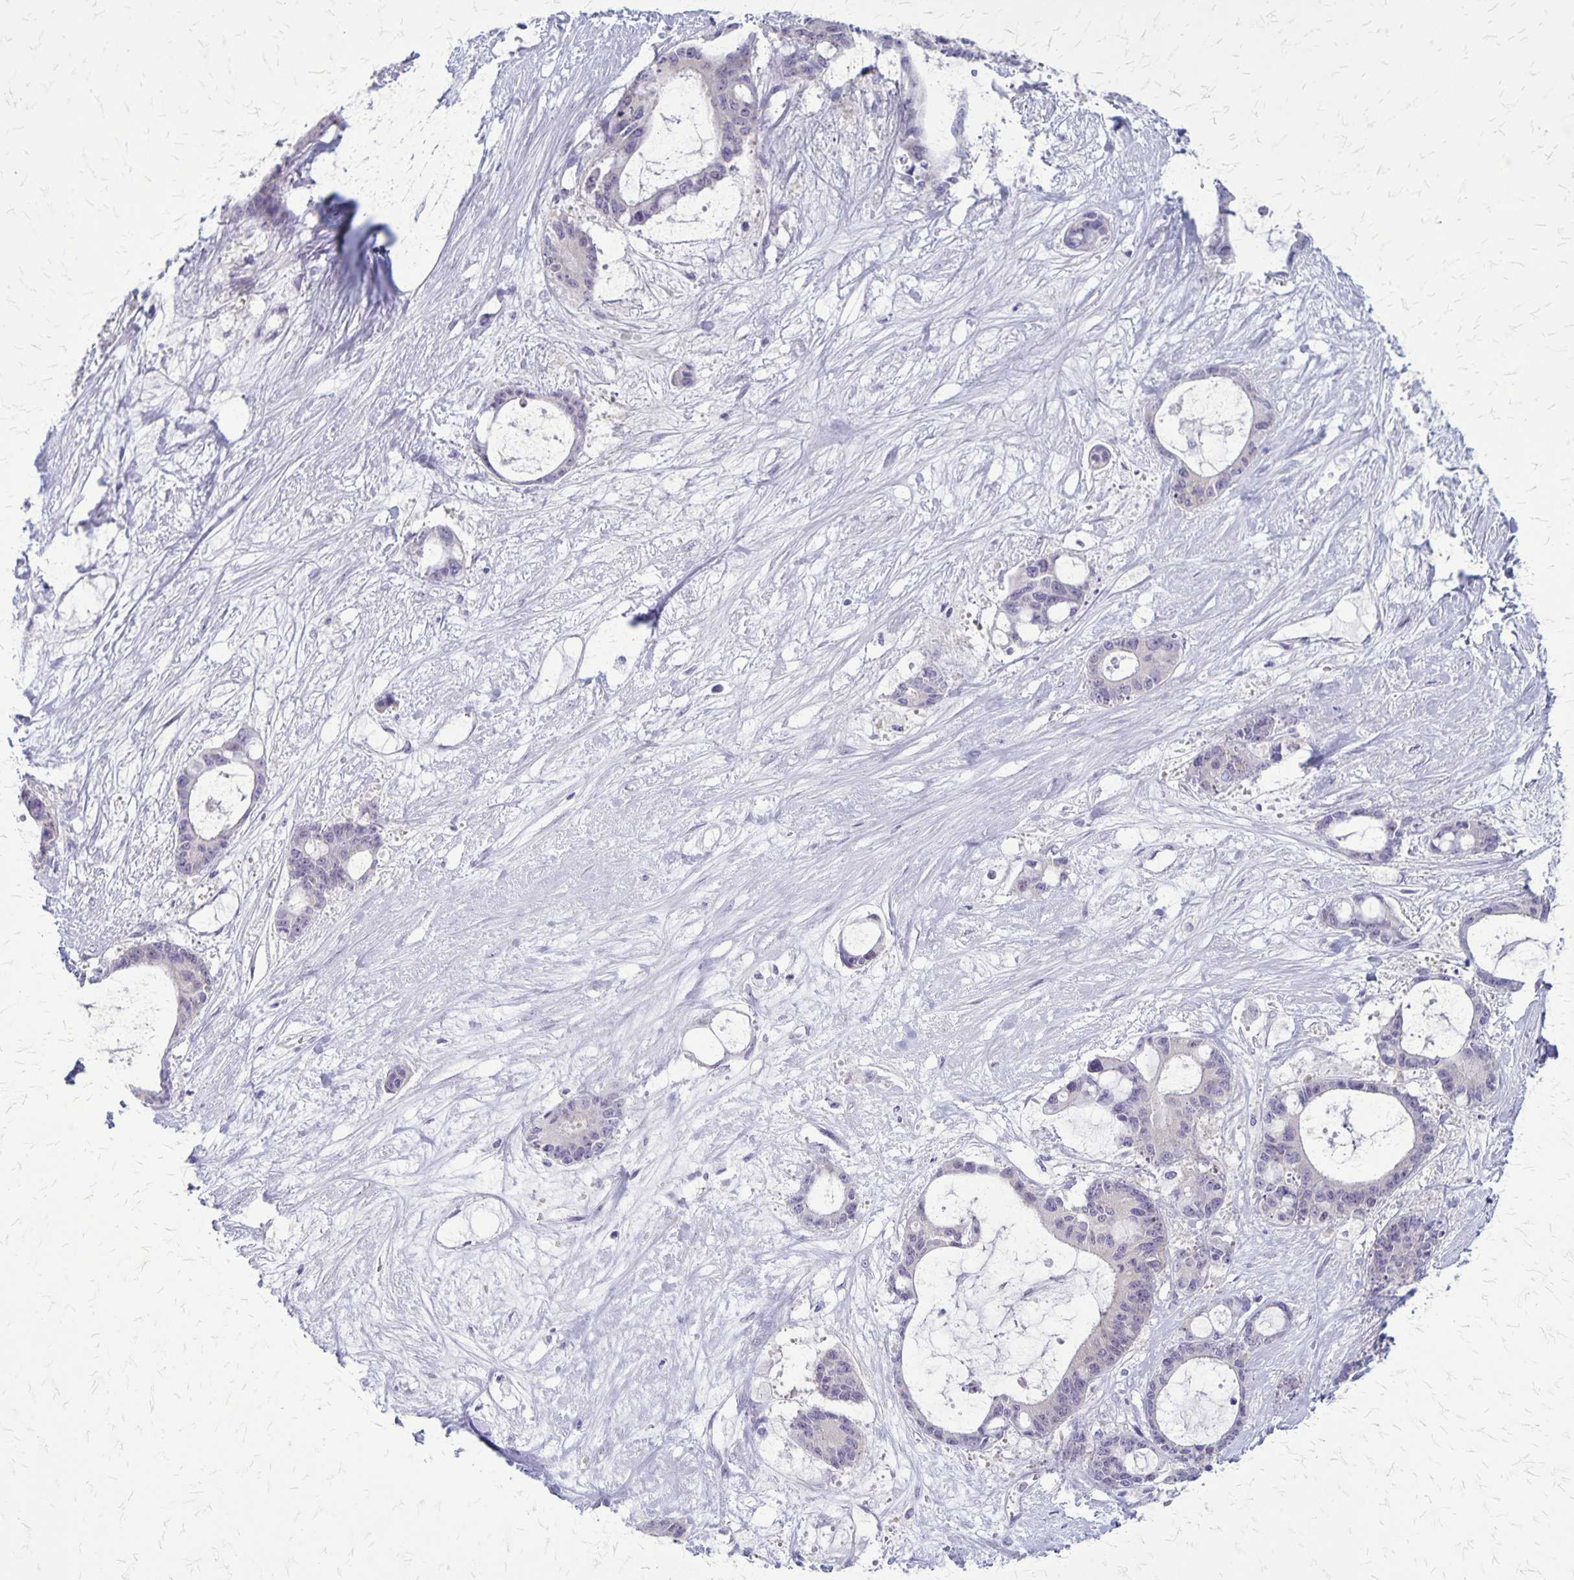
{"staining": {"intensity": "negative", "quantity": "none", "location": "none"}, "tissue": "liver cancer", "cell_type": "Tumor cells", "image_type": "cancer", "snomed": [{"axis": "morphology", "description": "Normal tissue, NOS"}, {"axis": "morphology", "description": "Cholangiocarcinoma"}, {"axis": "topography", "description": "Liver"}, {"axis": "topography", "description": "Peripheral nerve tissue"}], "caption": "An image of liver cancer stained for a protein demonstrates no brown staining in tumor cells.", "gene": "PLXNB3", "patient": {"sex": "female", "age": 73}}